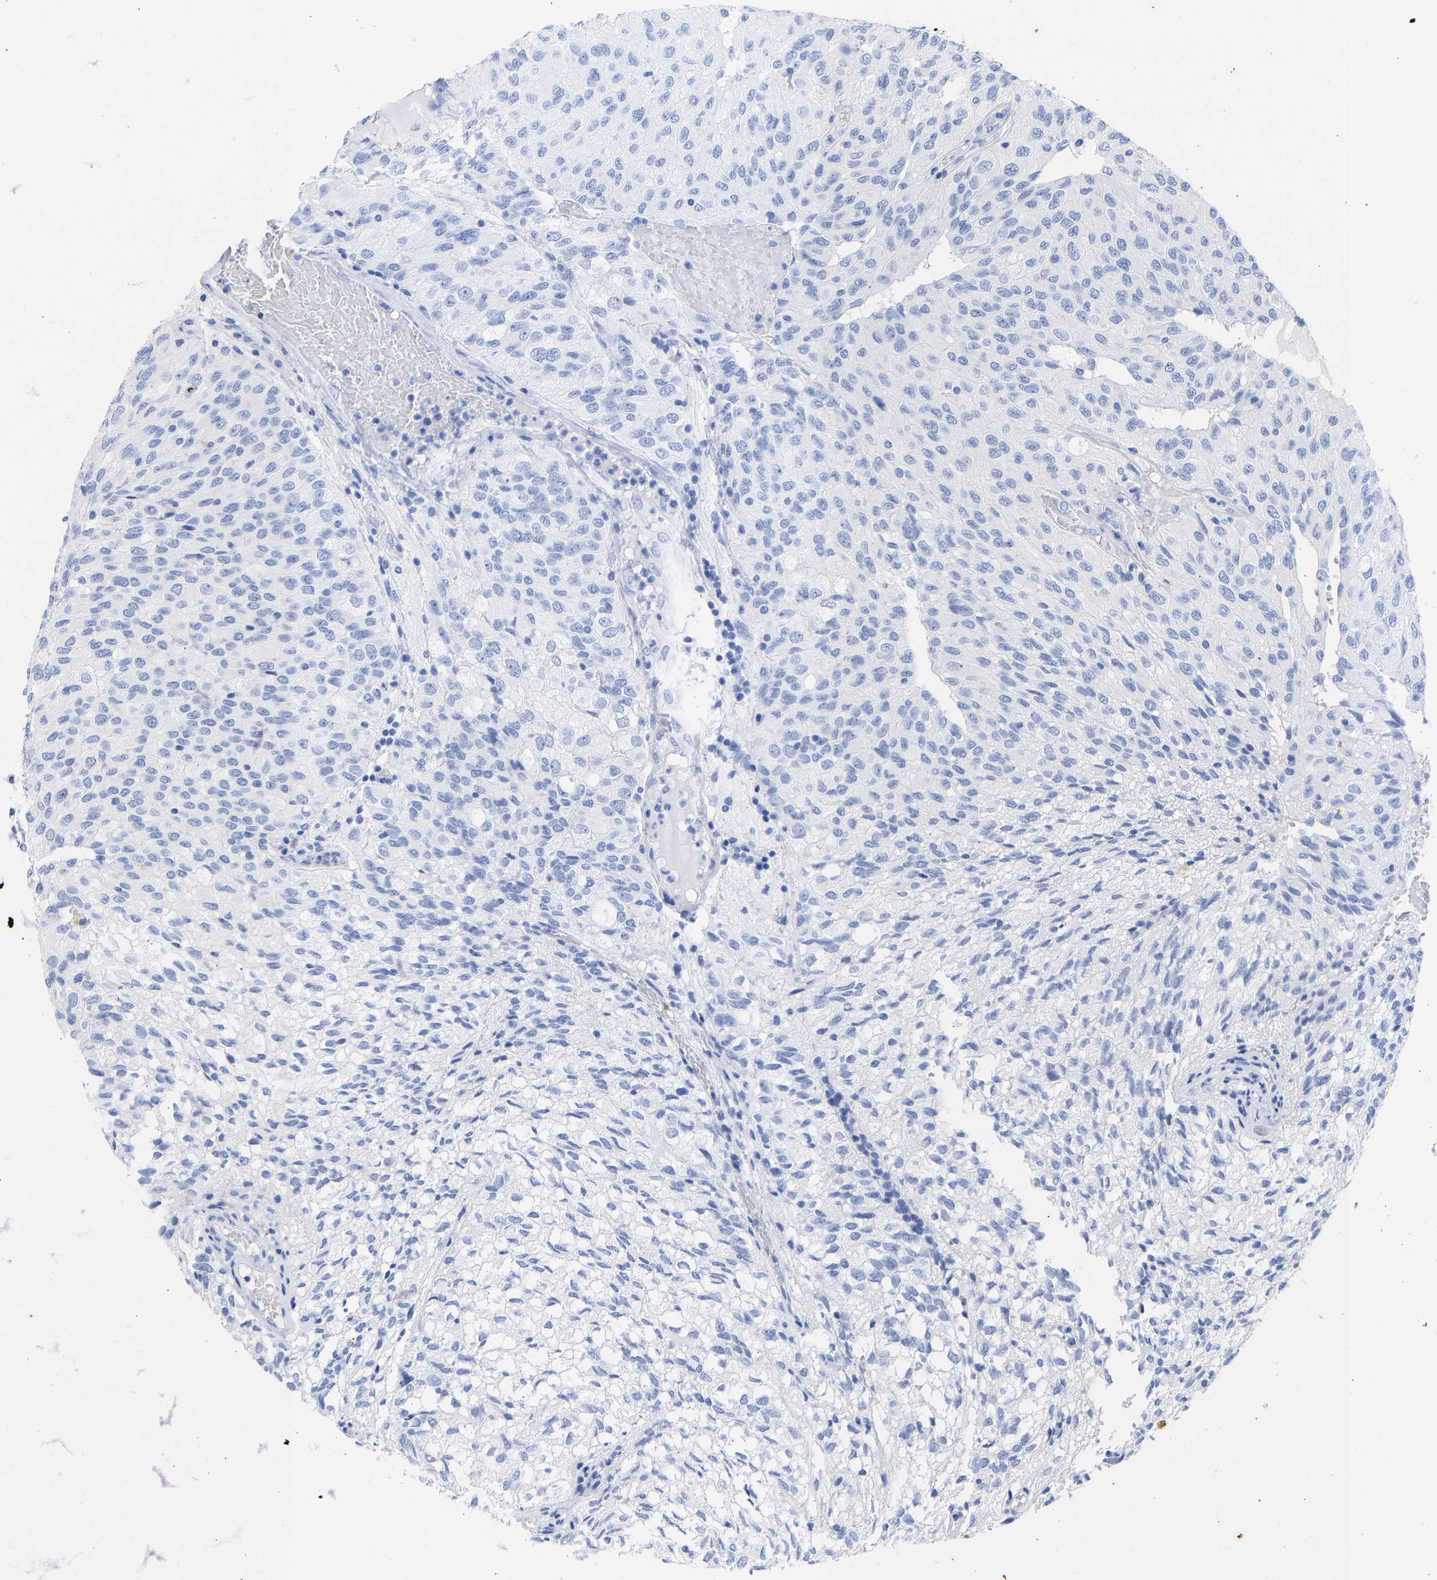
{"staining": {"intensity": "negative", "quantity": "none", "location": "none"}, "tissue": "glioma", "cell_type": "Tumor cells", "image_type": "cancer", "snomed": [{"axis": "morphology", "description": "Glioma, malignant, High grade"}, {"axis": "topography", "description": "Brain"}], "caption": "This is an IHC photomicrograph of malignant high-grade glioma. There is no positivity in tumor cells.", "gene": "KRT1", "patient": {"sex": "male", "age": 32}}